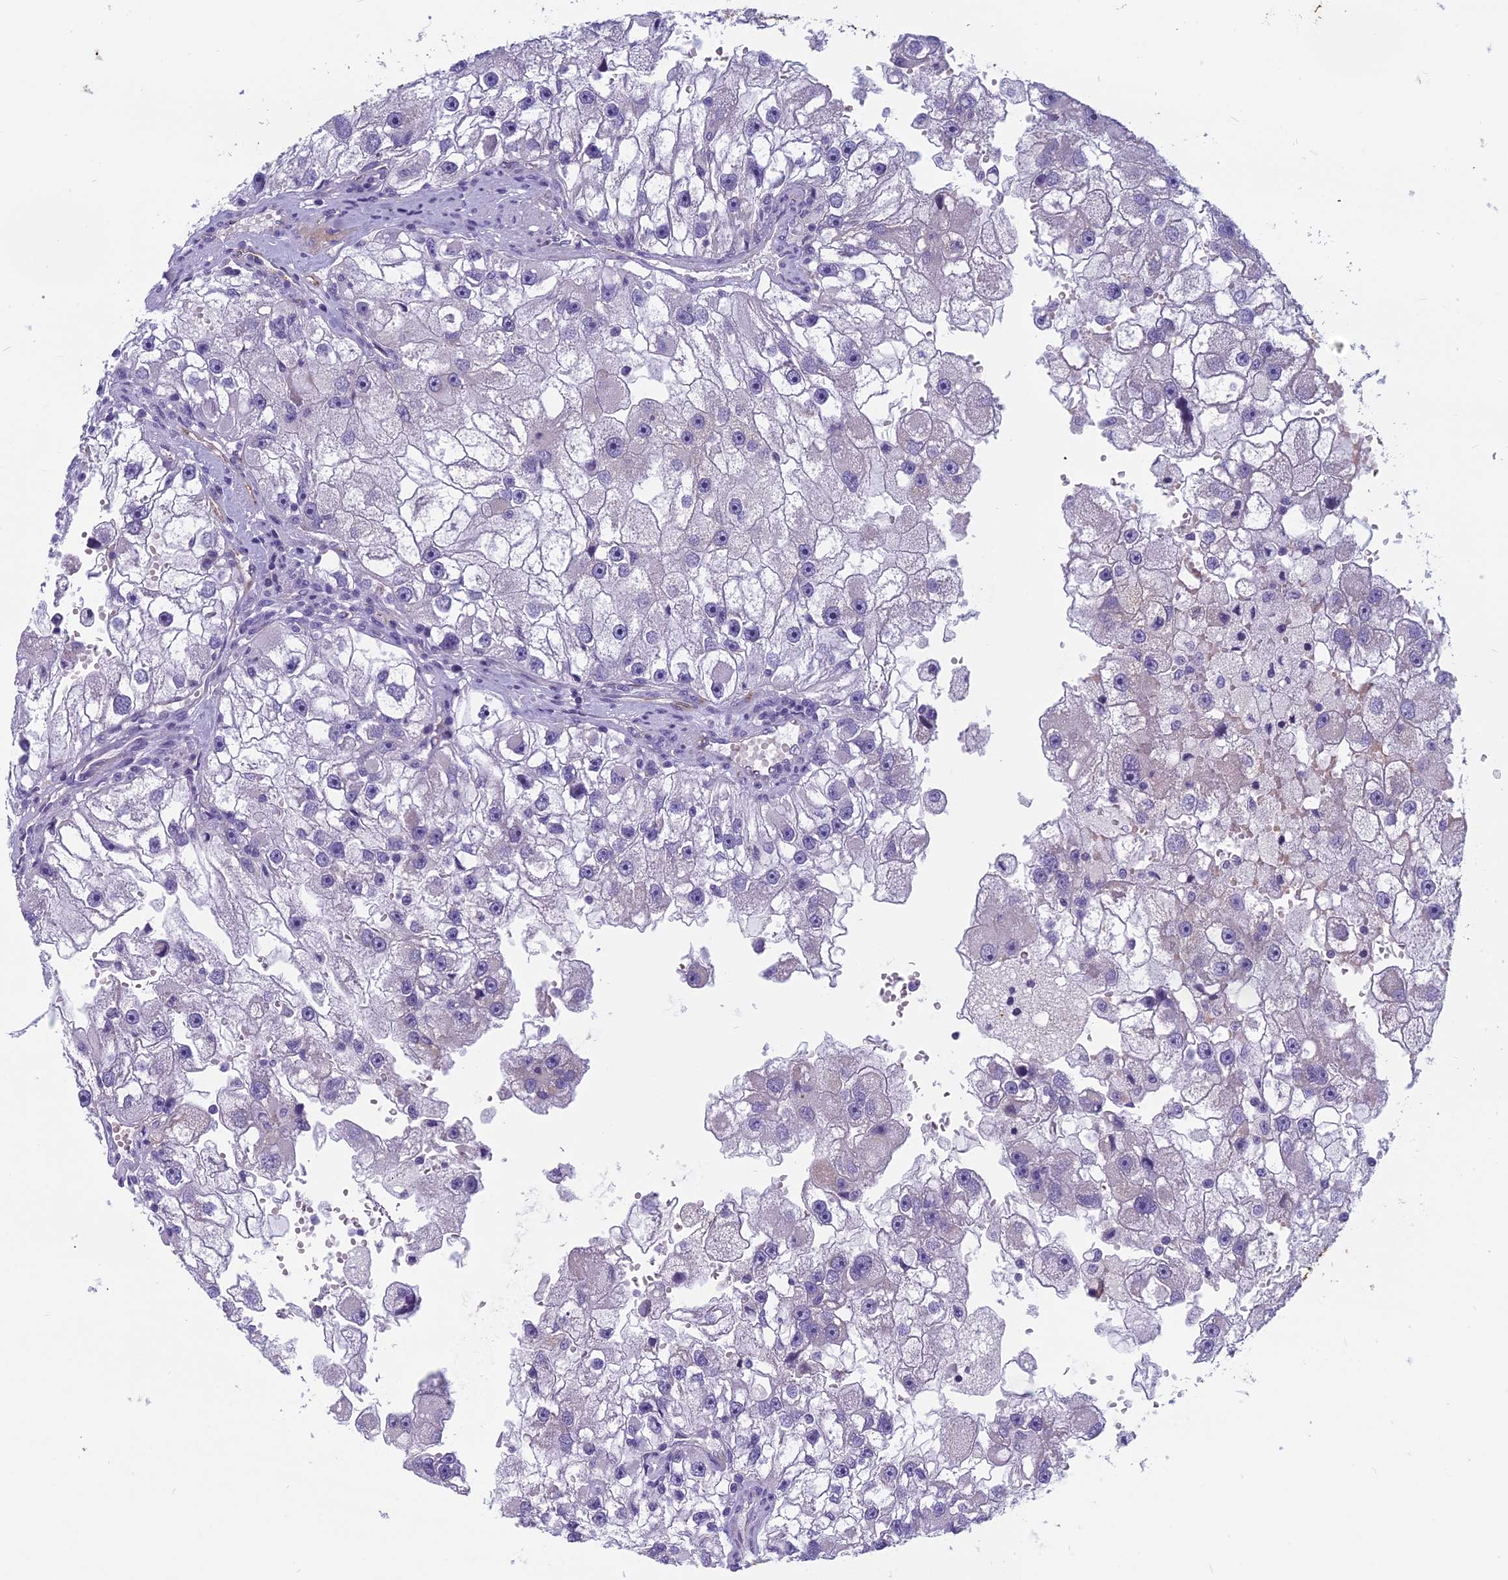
{"staining": {"intensity": "negative", "quantity": "none", "location": "none"}, "tissue": "renal cancer", "cell_type": "Tumor cells", "image_type": "cancer", "snomed": [{"axis": "morphology", "description": "Adenocarcinoma, NOS"}, {"axis": "topography", "description": "Kidney"}], "caption": "Protein analysis of renal cancer exhibits no significant expression in tumor cells.", "gene": "RBM41", "patient": {"sex": "male", "age": 63}}